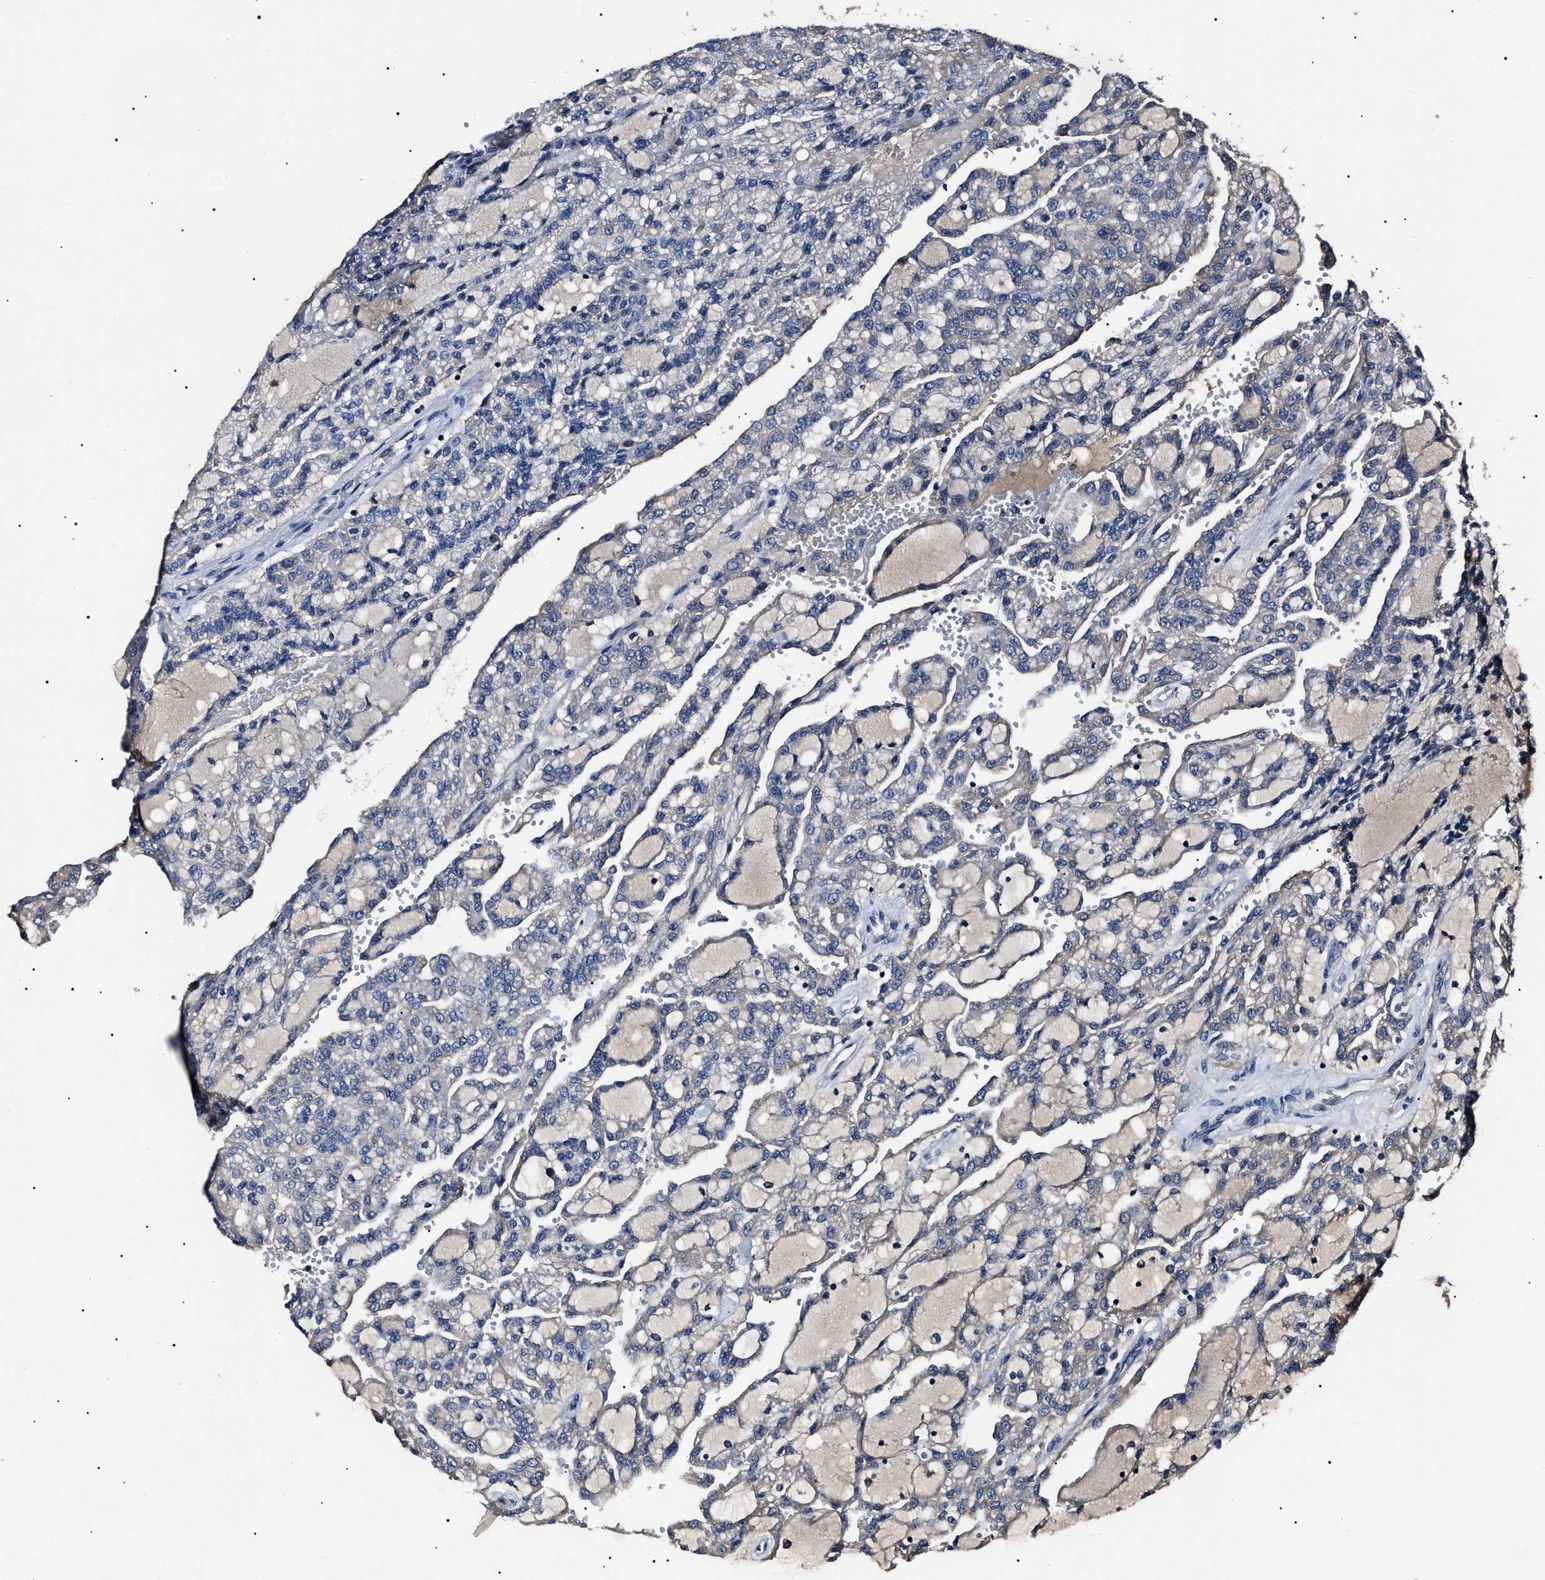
{"staining": {"intensity": "negative", "quantity": "none", "location": "none"}, "tissue": "renal cancer", "cell_type": "Tumor cells", "image_type": "cancer", "snomed": [{"axis": "morphology", "description": "Adenocarcinoma, NOS"}, {"axis": "topography", "description": "Kidney"}], "caption": "Immunohistochemistry (IHC) image of neoplastic tissue: renal adenocarcinoma stained with DAB (3,3'-diaminobenzidine) displays no significant protein positivity in tumor cells.", "gene": "IFT81", "patient": {"sex": "male", "age": 63}}